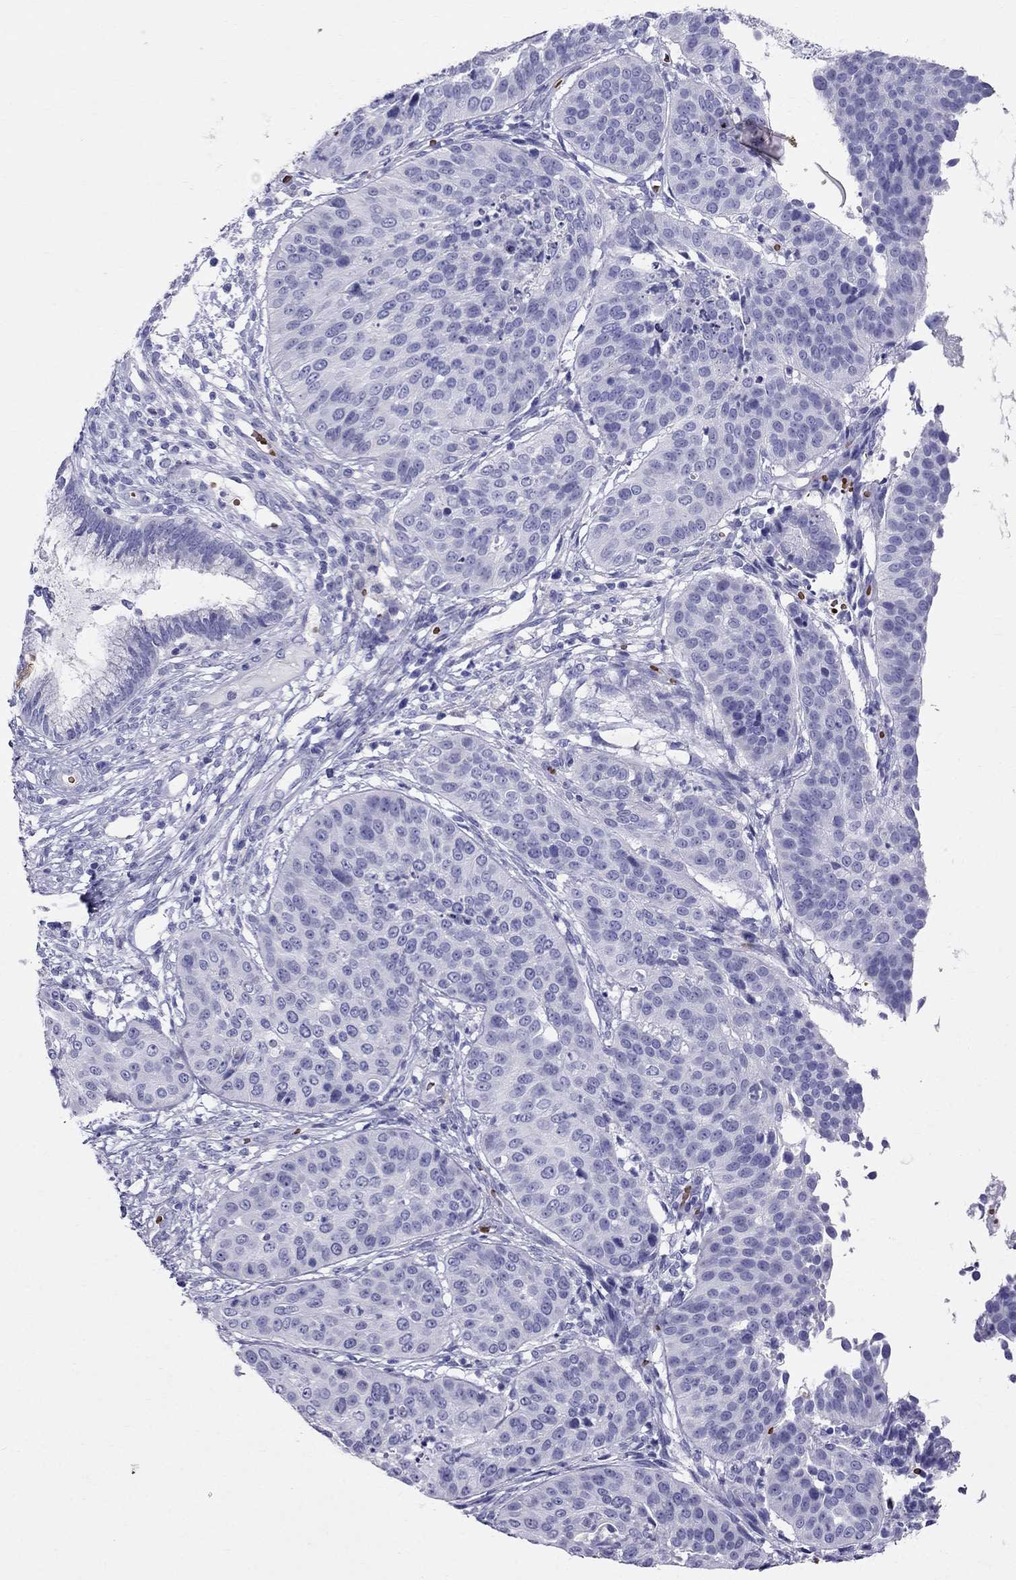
{"staining": {"intensity": "negative", "quantity": "none", "location": "none"}, "tissue": "cervical cancer", "cell_type": "Tumor cells", "image_type": "cancer", "snomed": [{"axis": "morphology", "description": "Normal tissue, NOS"}, {"axis": "morphology", "description": "Squamous cell carcinoma, NOS"}, {"axis": "topography", "description": "Cervix"}], "caption": "Tumor cells are negative for protein expression in human squamous cell carcinoma (cervical).", "gene": "DNAAF6", "patient": {"sex": "female", "age": 39}}